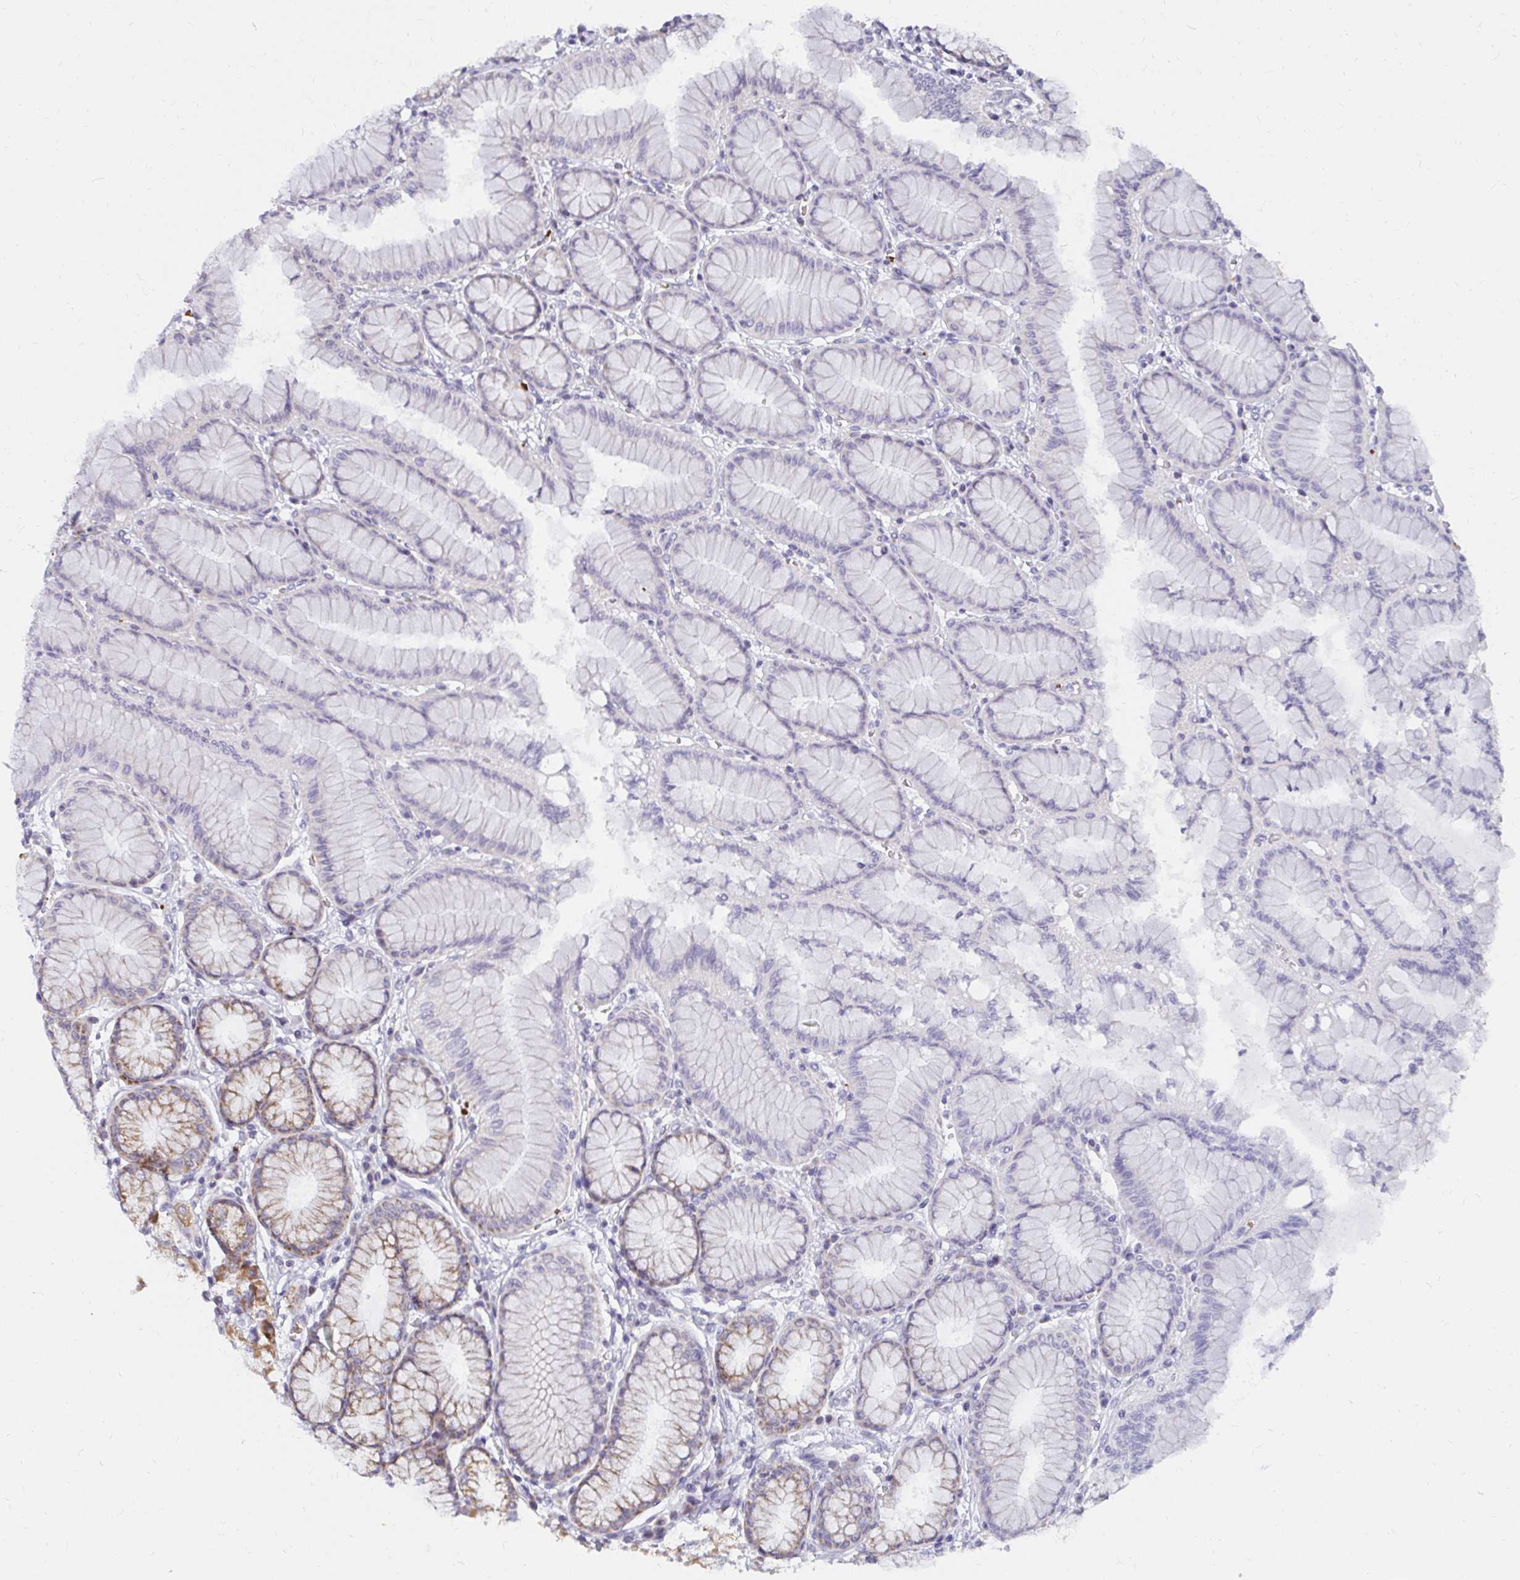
{"staining": {"intensity": "strong", "quantity": "<25%", "location": "cytoplasmic/membranous"}, "tissue": "stomach", "cell_type": "Glandular cells", "image_type": "normal", "snomed": [{"axis": "morphology", "description": "Normal tissue, NOS"}, {"axis": "topography", "description": "Stomach"}, {"axis": "topography", "description": "Stomach, lower"}], "caption": "Unremarkable stomach exhibits strong cytoplasmic/membranous expression in about <25% of glandular cells.", "gene": "EXOC5", "patient": {"sex": "male", "age": 76}}